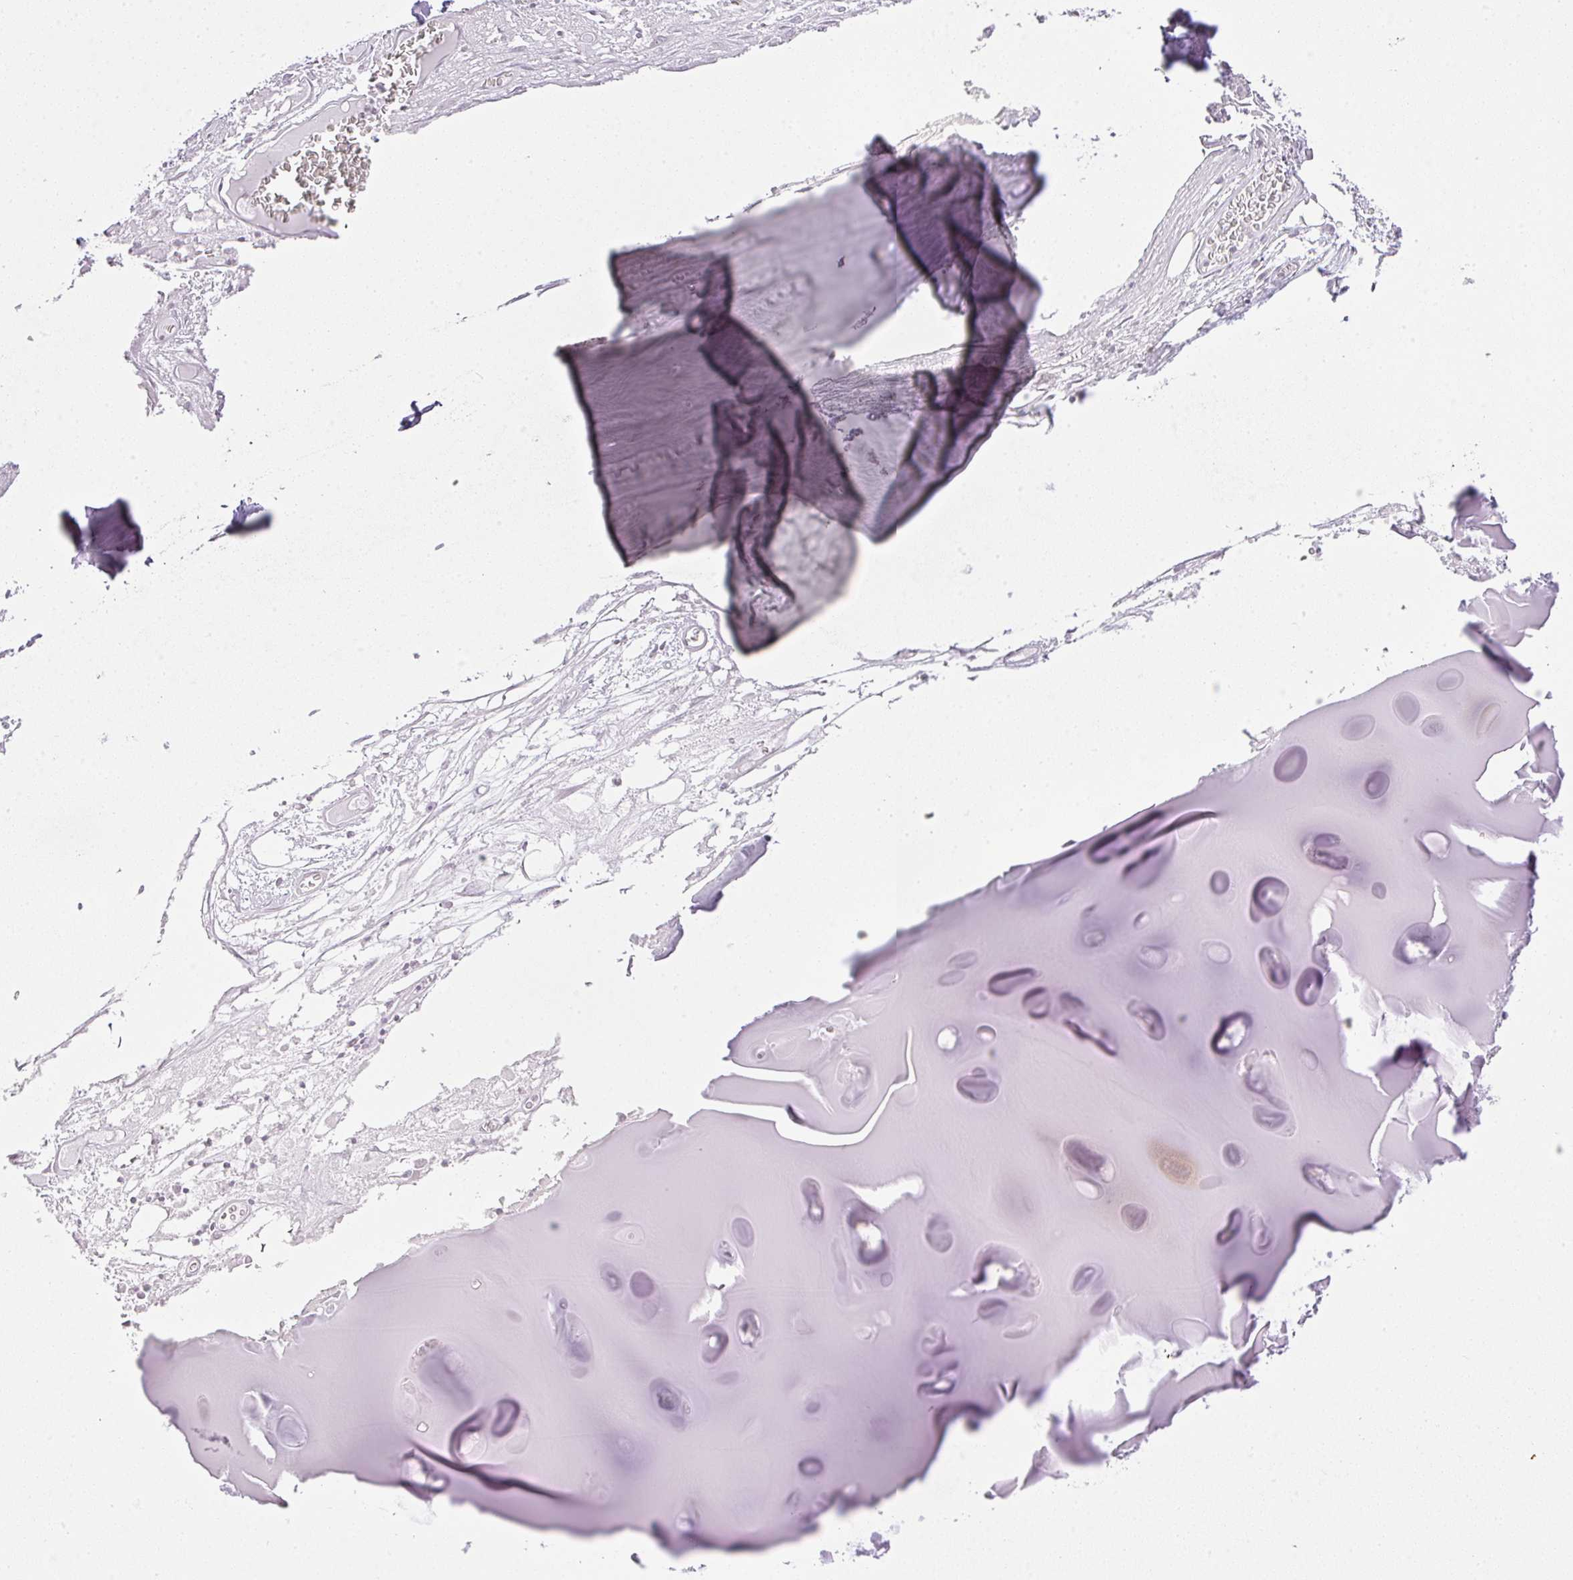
{"staining": {"intensity": "negative", "quantity": "none", "location": "none"}, "tissue": "adipose tissue", "cell_type": "Adipocytes", "image_type": "normal", "snomed": [{"axis": "morphology", "description": "Normal tissue, NOS"}, {"axis": "topography", "description": "Cartilage tissue"}], "caption": "This photomicrograph is of normal adipose tissue stained with immunohistochemistry (IHC) to label a protein in brown with the nuclei are counter-stained blue. There is no positivity in adipocytes.", "gene": "RAX2", "patient": {"sex": "male", "age": 57}}